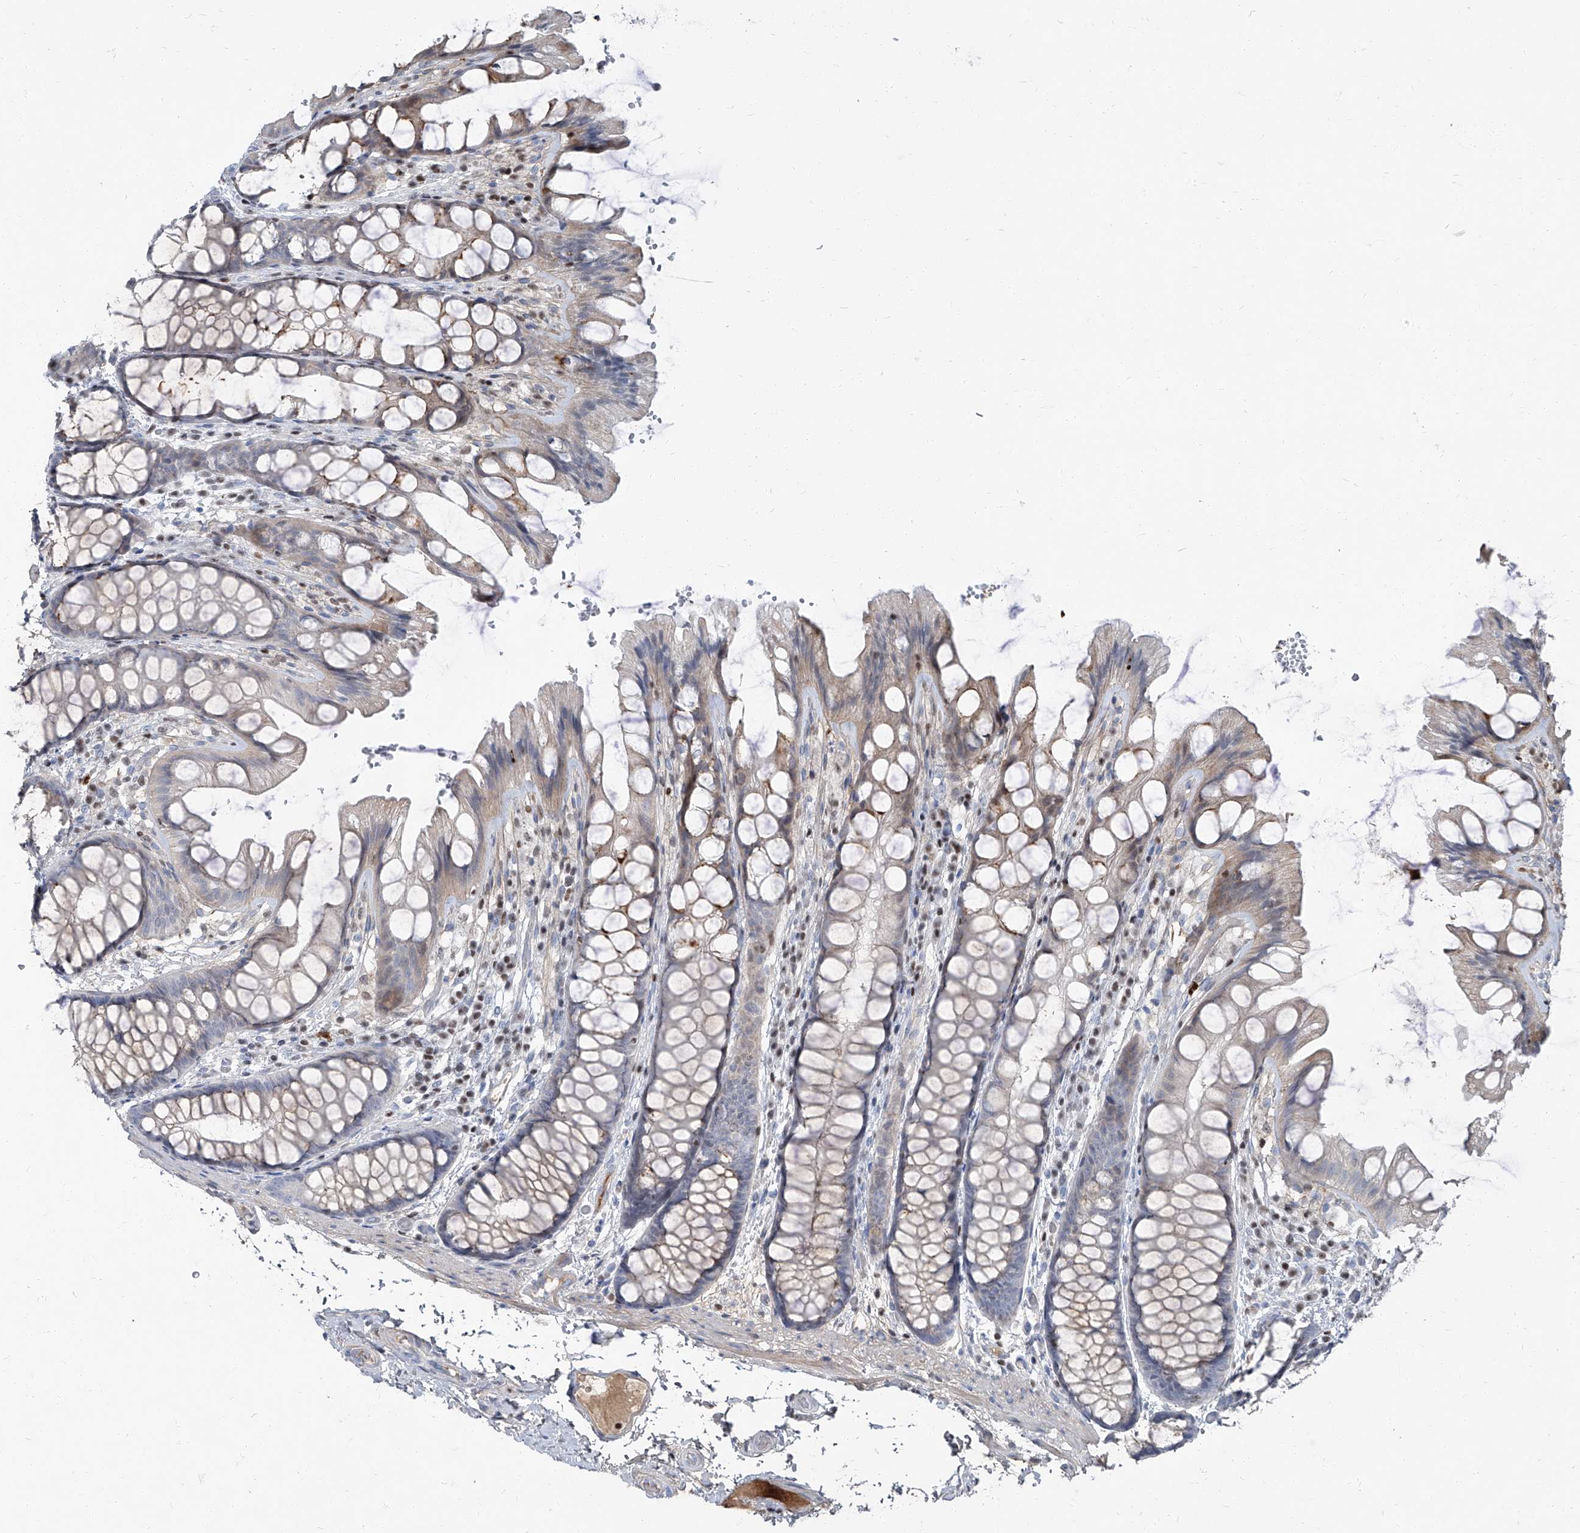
{"staining": {"intensity": "negative", "quantity": "none", "location": "none"}, "tissue": "colon", "cell_type": "Endothelial cells", "image_type": "normal", "snomed": [{"axis": "morphology", "description": "Normal tissue, NOS"}, {"axis": "topography", "description": "Colon"}], "caption": "Immunohistochemistry (IHC) of benign human colon reveals no positivity in endothelial cells.", "gene": "HOXA3", "patient": {"sex": "male", "age": 47}}